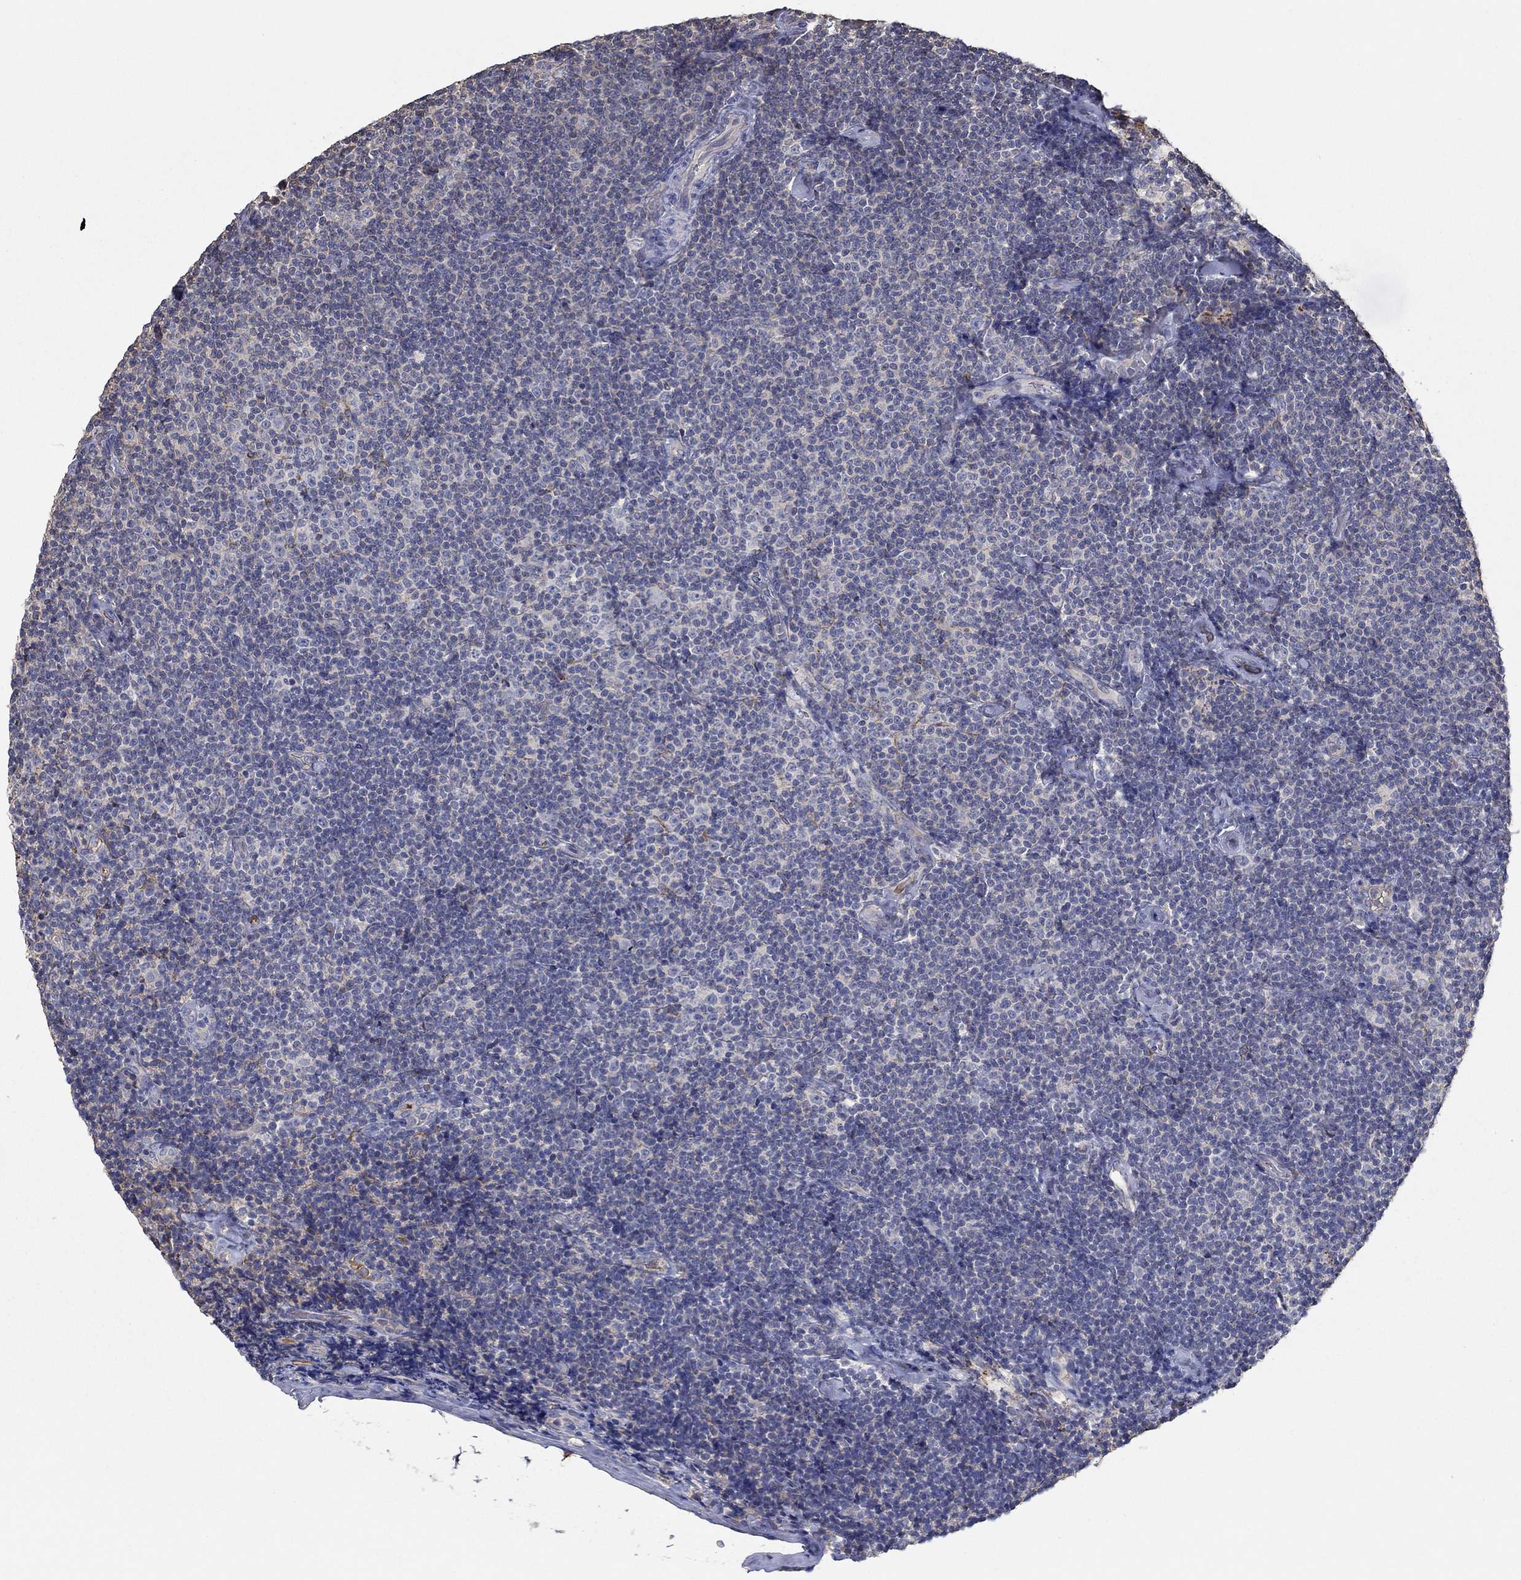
{"staining": {"intensity": "negative", "quantity": "none", "location": "none"}, "tissue": "lymphoma", "cell_type": "Tumor cells", "image_type": "cancer", "snomed": [{"axis": "morphology", "description": "Malignant lymphoma, non-Hodgkin's type, Low grade"}, {"axis": "topography", "description": "Lymph node"}], "caption": "Tumor cells show no significant staining in lymphoma. (IHC, brightfield microscopy, high magnification).", "gene": "IL10", "patient": {"sex": "male", "age": 81}}